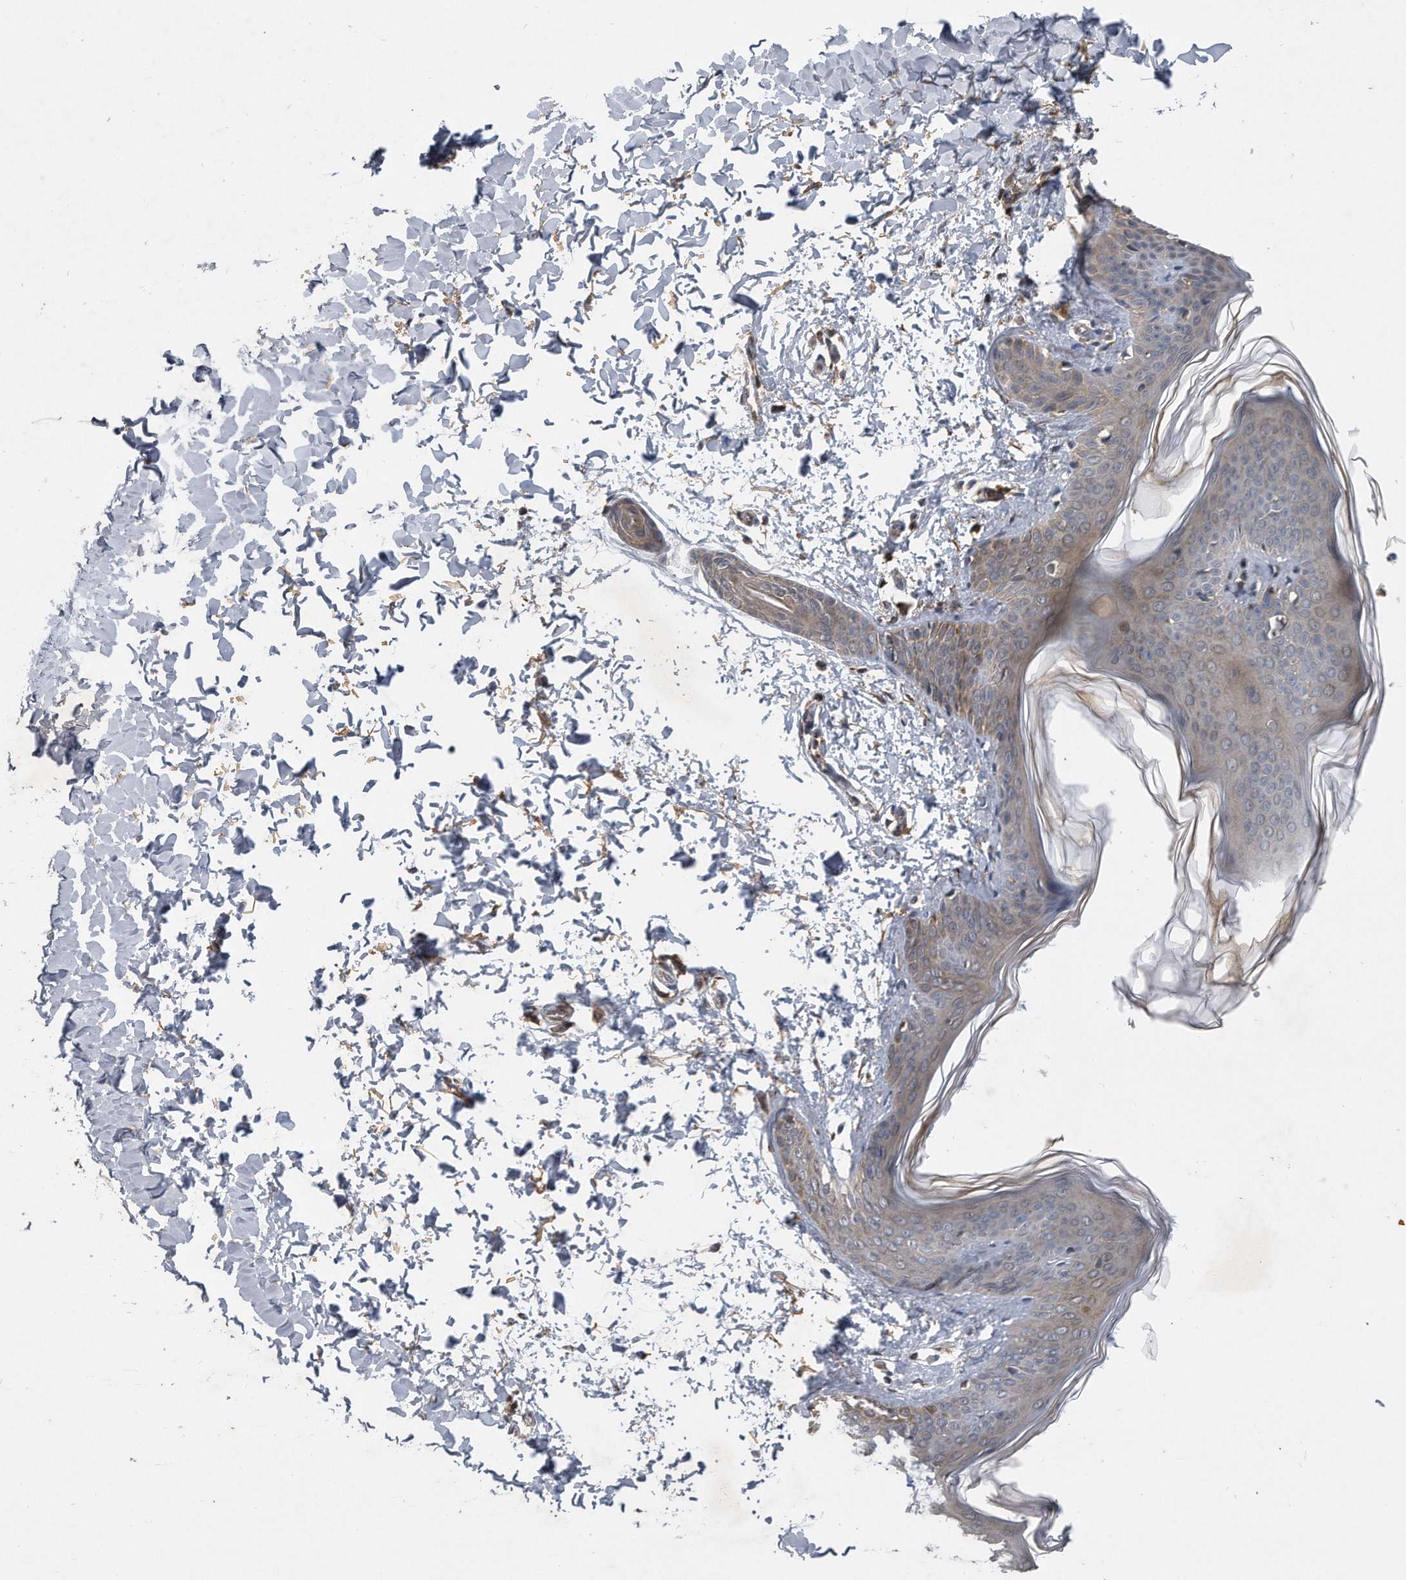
{"staining": {"intensity": "negative", "quantity": "none", "location": "none"}, "tissue": "skin", "cell_type": "Fibroblasts", "image_type": "normal", "snomed": [{"axis": "morphology", "description": "Normal tissue, NOS"}, {"axis": "topography", "description": "Skin"}], "caption": "Immunohistochemistry (IHC) micrograph of benign skin: human skin stained with DAB (3,3'-diaminobenzidine) exhibits no significant protein positivity in fibroblasts.", "gene": "ALPK2", "patient": {"sex": "female", "age": 17}}